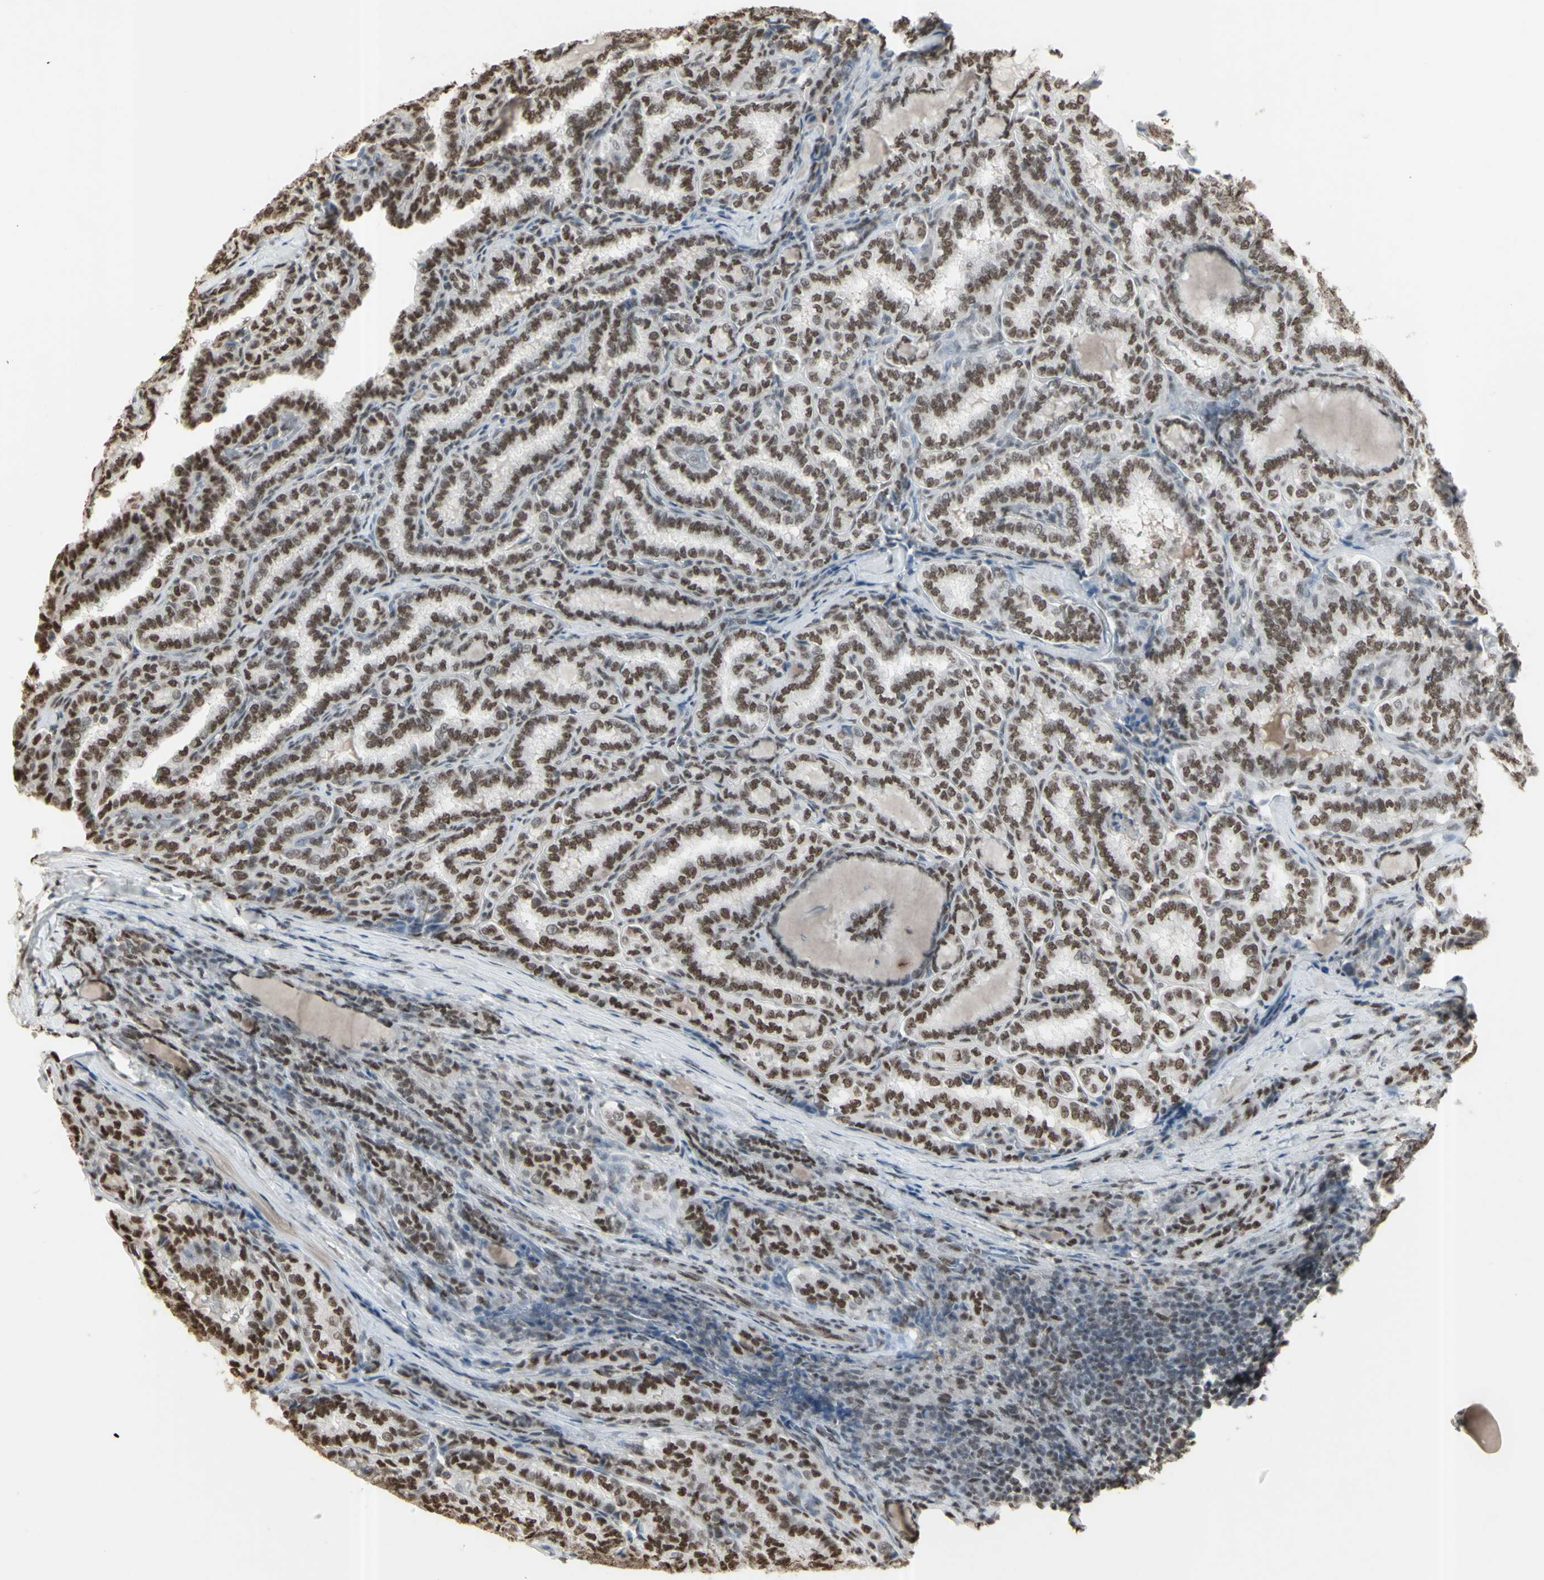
{"staining": {"intensity": "moderate", "quantity": ">75%", "location": "nuclear"}, "tissue": "thyroid cancer", "cell_type": "Tumor cells", "image_type": "cancer", "snomed": [{"axis": "morphology", "description": "Normal tissue, NOS"}, {"axis": "morphology", "description": "Papillary adenocarcinoma, NOS"}, {"axis": "topography", "description": "Thyroid gland"}], "caption": "Immunohistochemical staining of thyroid cancer reveals medium levels of moderate nuclear positivity in approximately >75% of tumor cells.", "gene": "TRIM28", "patient": {"sex": "female", "age": 30}}